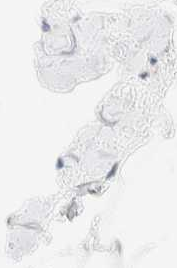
{"staining": {"intensity": "moderate", "quantity": ">75%", "location": "cytoplasmic/membranous"}, "tissue": "adipose tissue", "cell_type": "Adipocytes", "image_type": "normal", "snomed": [{"axis": "morphology", "description": "Normal tissue, NOS"}, {"axis": "morphology", "description": "Fibrosis, NOS"}, {"axis": "topography", "description": "Breast"}, {"axis": "topography", "description": "Adipose tissue"}], "caption": "Approximately >75% of adipocytes in unremarkable human adipose tissue exhibit moderate cytoplasmic/membranous protein staining as visualized by brown immunohistochemical staining.", "gene": "MYO10", "patient": {"sex": "female", "age": 39}}